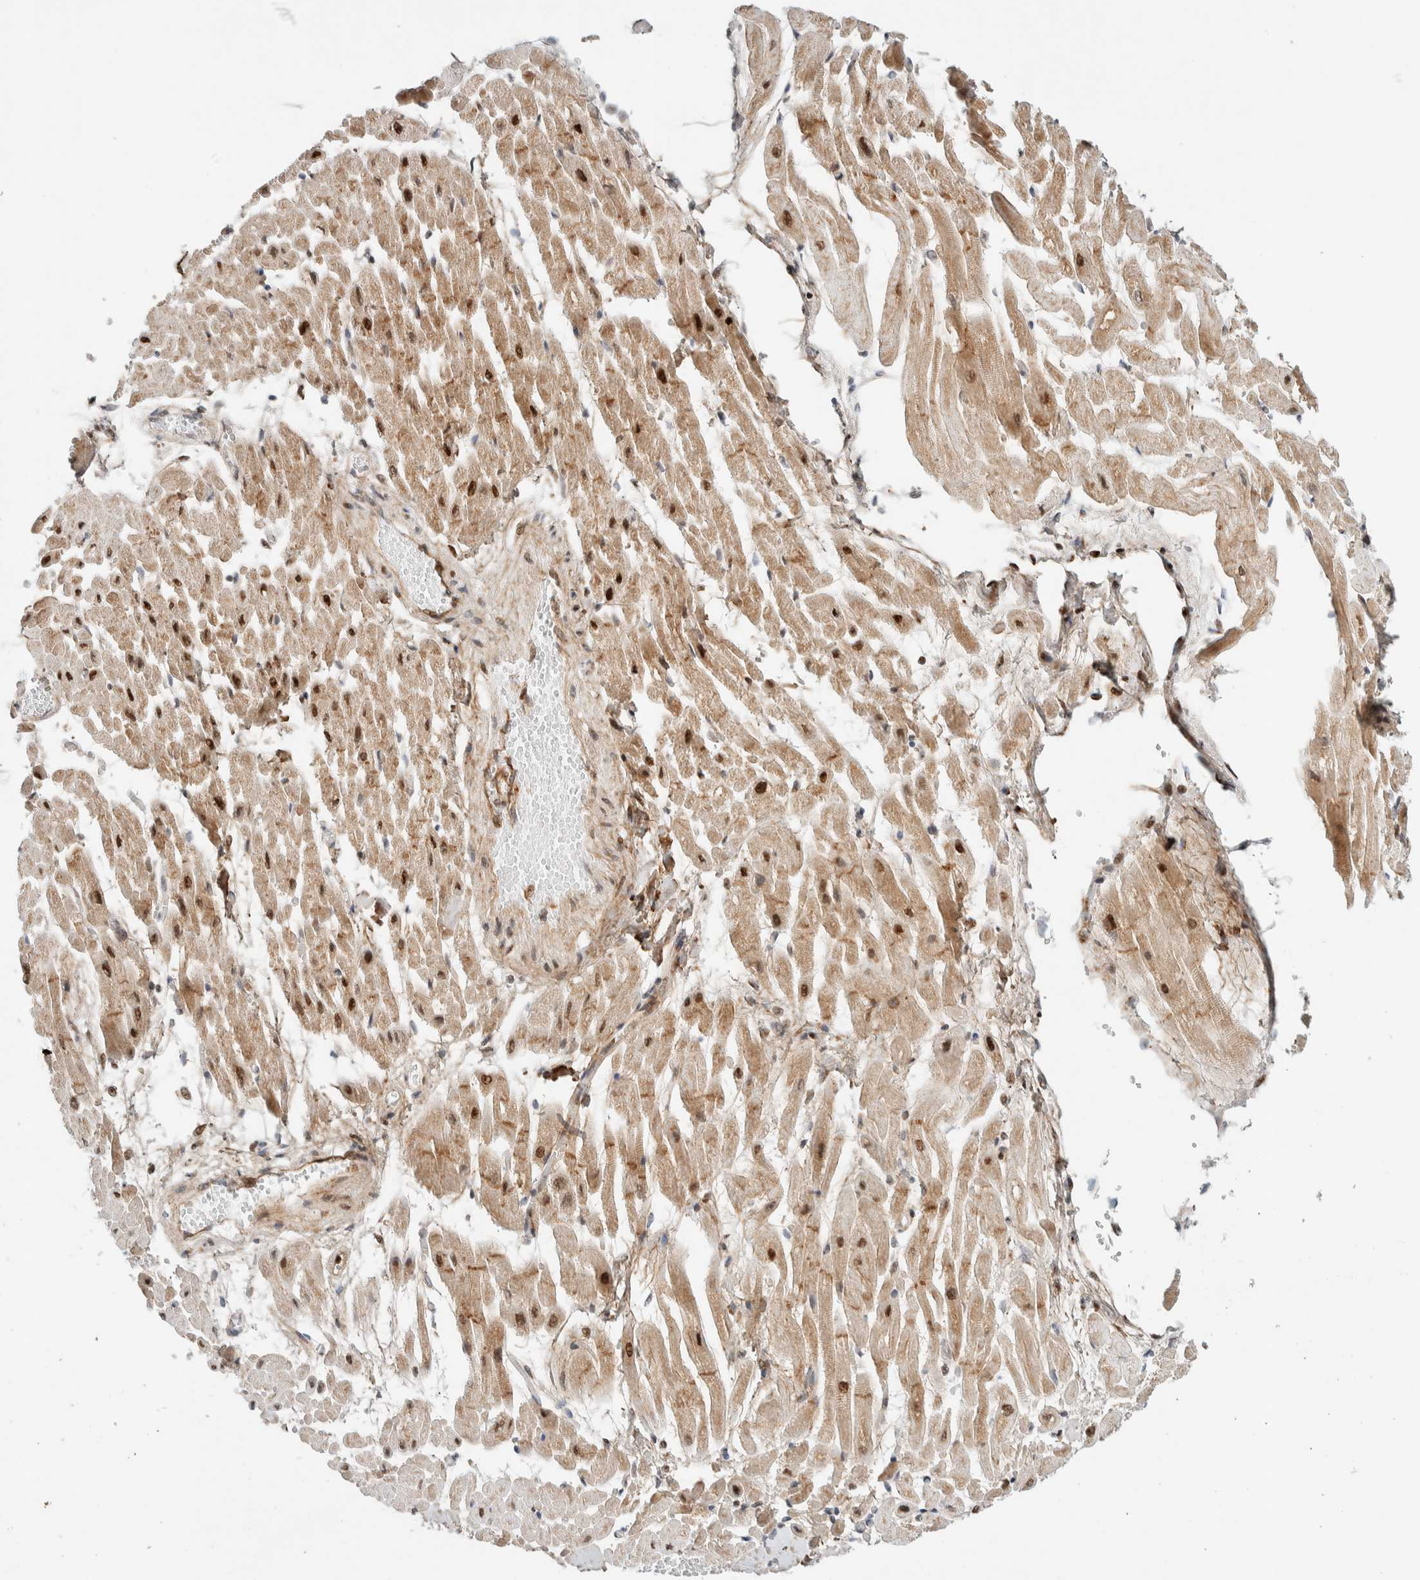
{"staining": {"intensity": "strong", "quantity": ">75%", "location": "cytoplasmic/membranous,nuclear"}, "tissue": "heart muscle", "cell_type": "Cardiomyocytes", "image_type": "normal", "snomed": [{"axis": "morphology", "description": "Normal tissue, NOS"}, {"axis": "topography", "description": "Heart"}], "caption": "The histopathology image displays staining of benign heart muscle, revealing strong cytoplasmic/membranous,nuclear protein positivity (brown color) within cardiomyocytes. (DAB IHC, brown staining for protein, blue staining for nuclei).", "gene": "TSPAN32", "patient": {"sex": "male", "age": 45}}